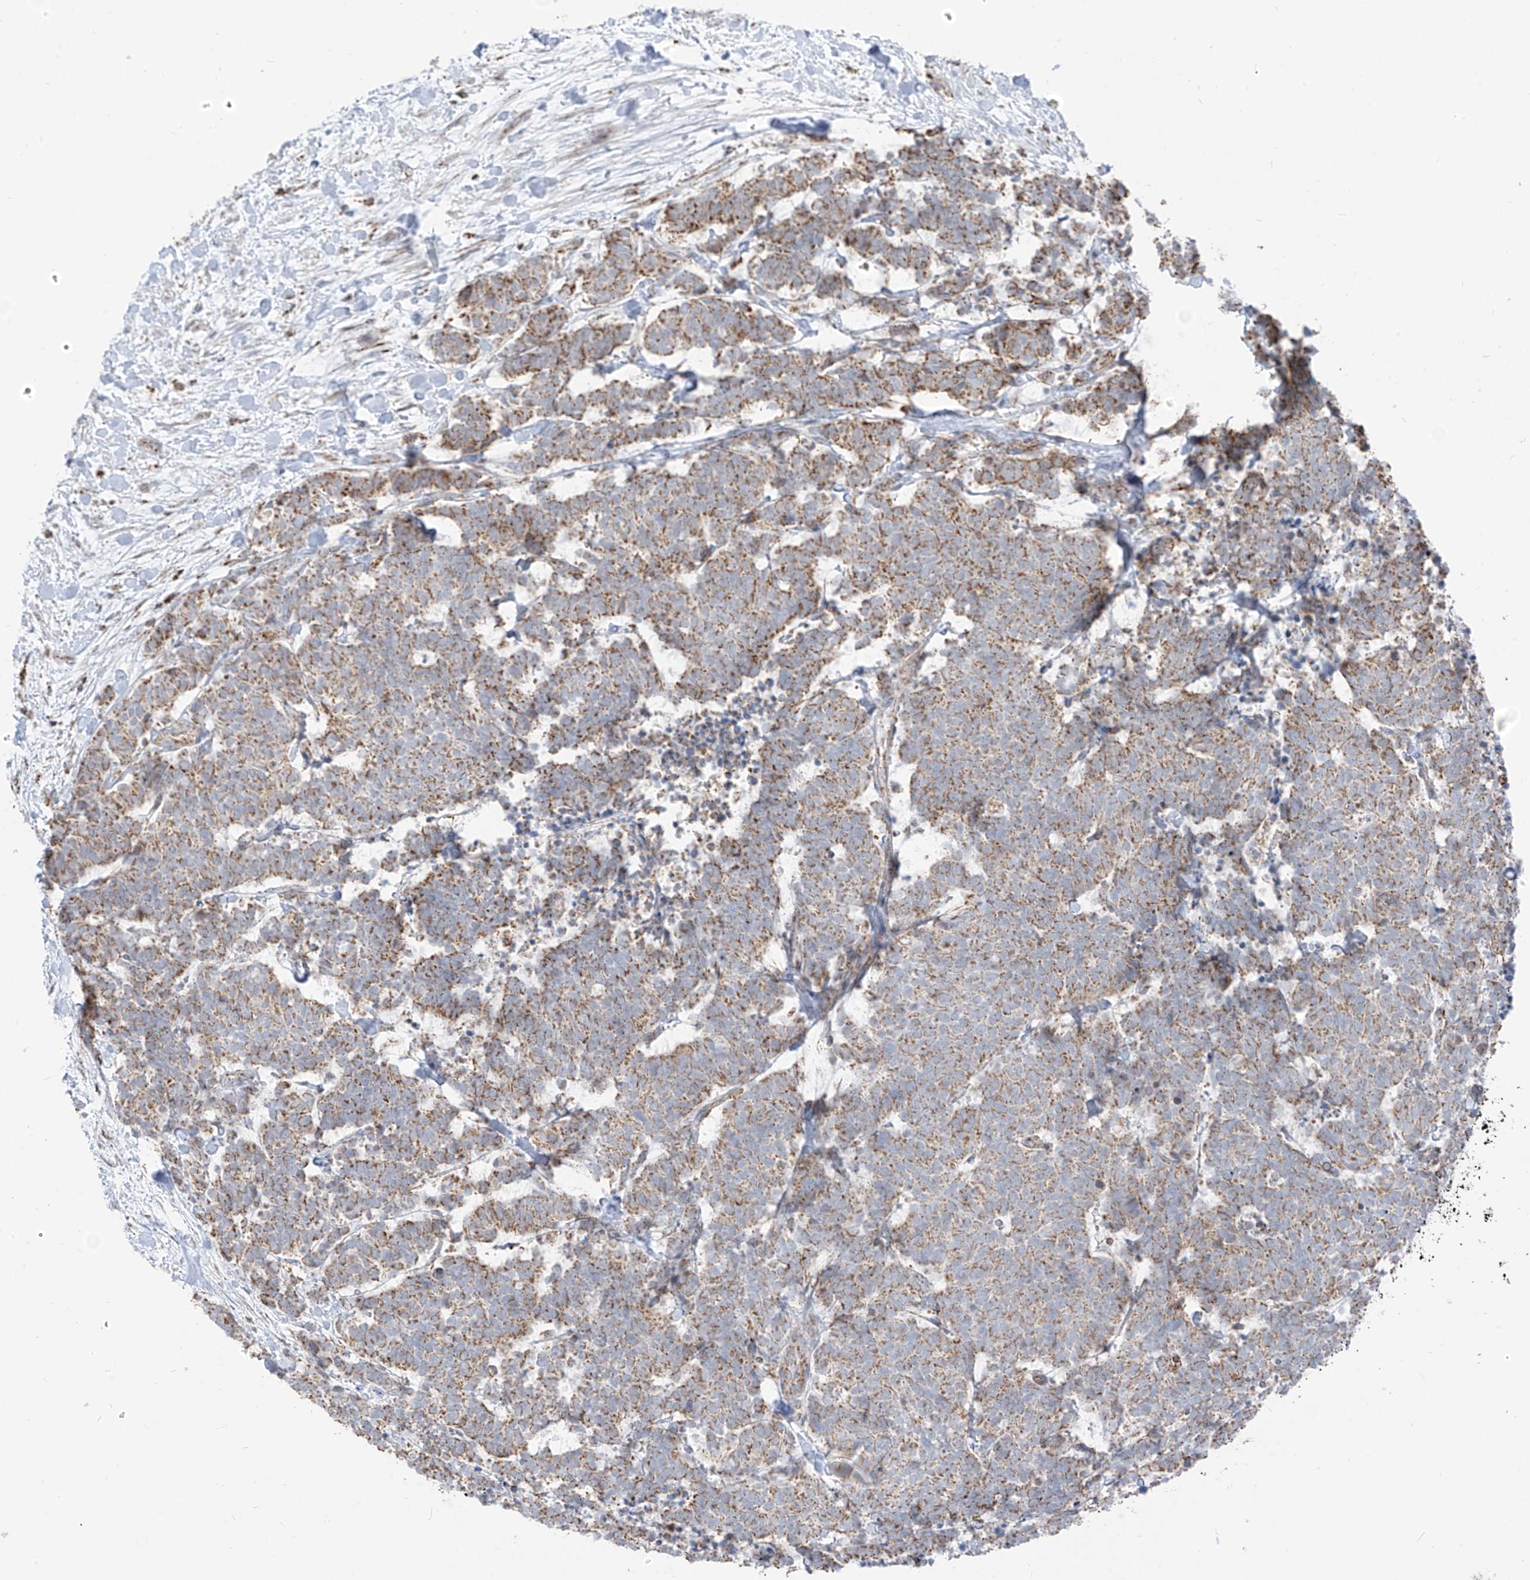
{"staining": {"intensity": "moderate", "quantity": ">75%", "location": "cytoplasmic/membranous"}, "tissue": "carcinoid", "cell_type": "Tumor cells", "image_type": "cancer", "snomed": [{"axis": "morphology", "description": "Carcinoma, NOS"}, {"axis": "morphology", "description": "Carcinoid, malignant, NOS"}, {"axis": "topography", "description": "Urinary bladder"}], "caption": "An image of carcinoma stained for a protein exhibits moderate cytoplasmic/membranous brown staining in tumor cells.", "gene": "ETHE1", "patient": {"sex": "male", "age": 57}}